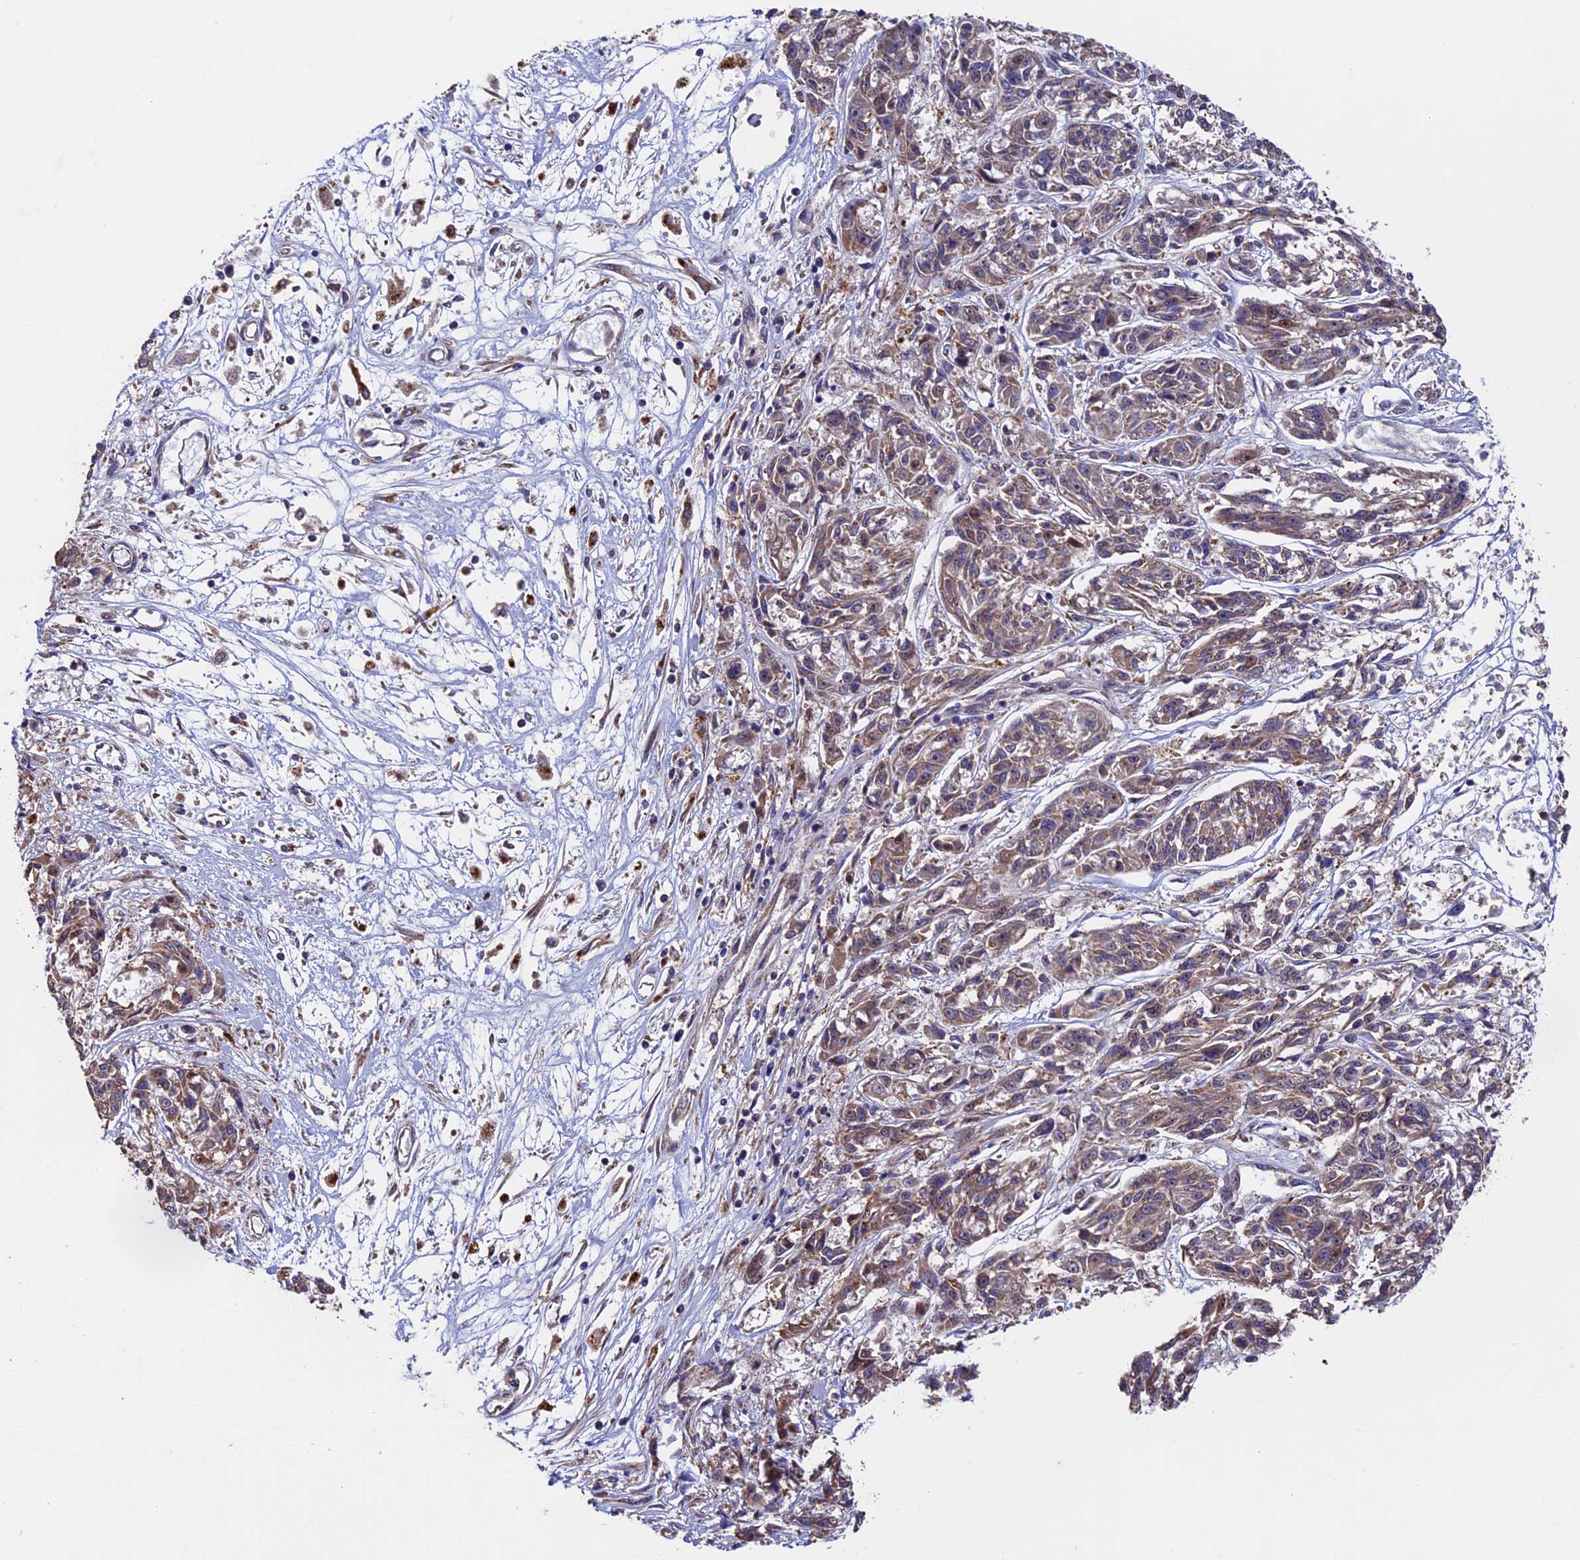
{"staining": {"intensity": "weak", "quantity": ">75%", "location": "cytoplasmic/membranous"}, "tissue": "melanoma", "cell_type": "Tumor cells", "image_type": "cancer", "snomed": [{"axis": "morphology", "description": "Malignant melanoma, NOS"}, {"axis": "topography", "description": "Skin"}], "caption": "Protein staining displays weak cytoplasmic/membranous expression in approximately >75% of tumor cells in melanoma.", "gene": "RNF17", "patient": {"sex": "male", "age": 53}}